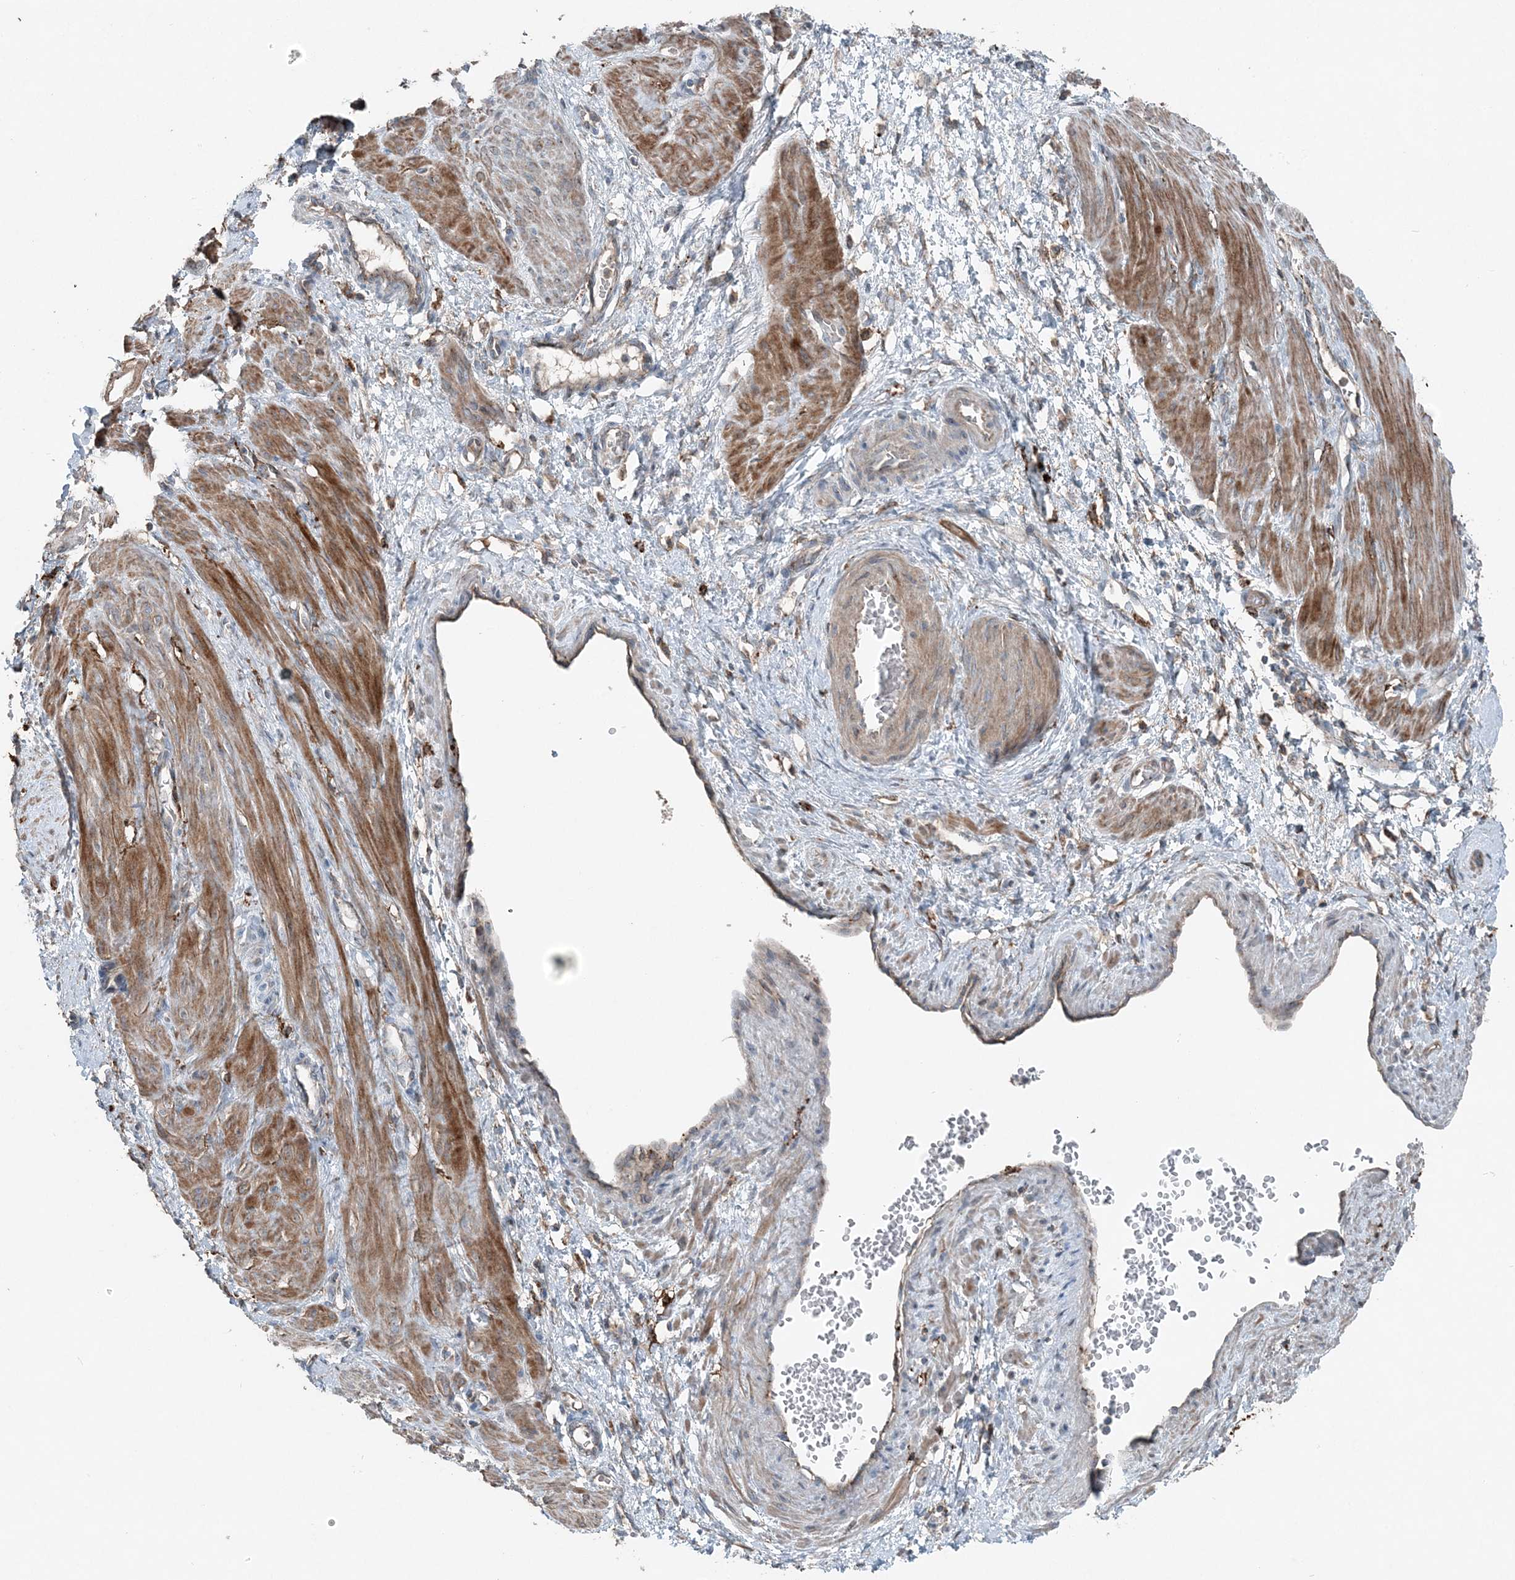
{"staining": {"intensity": "moderate", "quantity": ">75%", "location": "cytoplasmic/membranous"}, "tissue": "smooth muscle", "cell_type": "Smooth muscle cells", "image_type": "normal", "snomed": [{"axis": "morphology", "description": "Normal tissue, NOS"}, {"axis": "topography", "description": "Endometrium"}], "caption": "Immunohistochemistry (IHC) (DAB) staining of benign human smooth muscle shows moderate cytoplasmic/membranous protein staining in about >75% of smooth muscle cells.", "gene": "KY", "patient": {"sex": "female", "age": 33}}